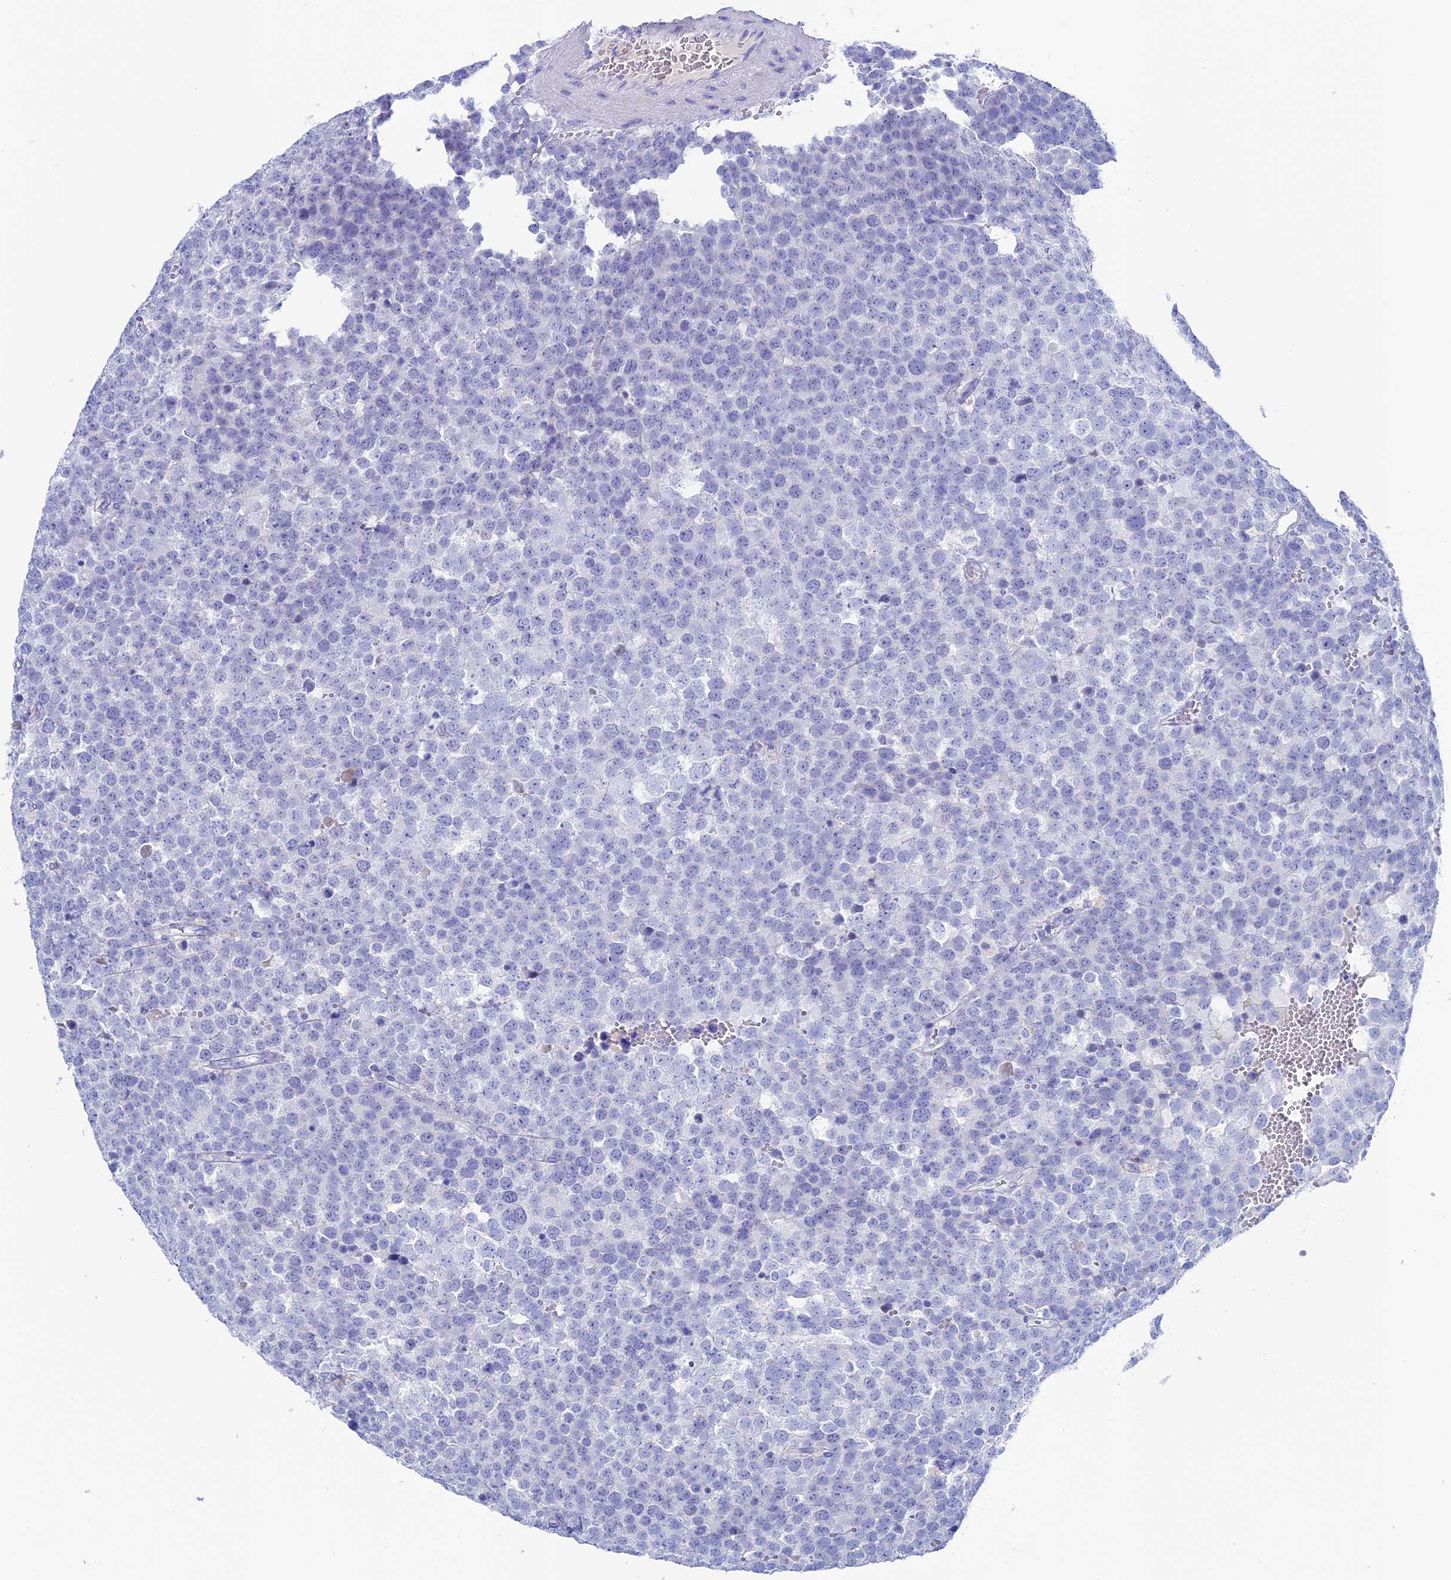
{"staining": {"intensity": "negative", "quantity": "none", "location": "none"}, "tissue": "testis cancer", "cell_type": "Tumor cells", "image_type": "cancer", "snomed": [{"axis": "morphology", "description": "Seminoma, NOS"}, {"axis": "topography", "description": "Testis"}], "caption": "This is an IHC photomicrograph of human seminoma (testis). There is no staining in tumor cells.", "gene": "UNC119", "patient": {"sex": "male", "age": 71}}